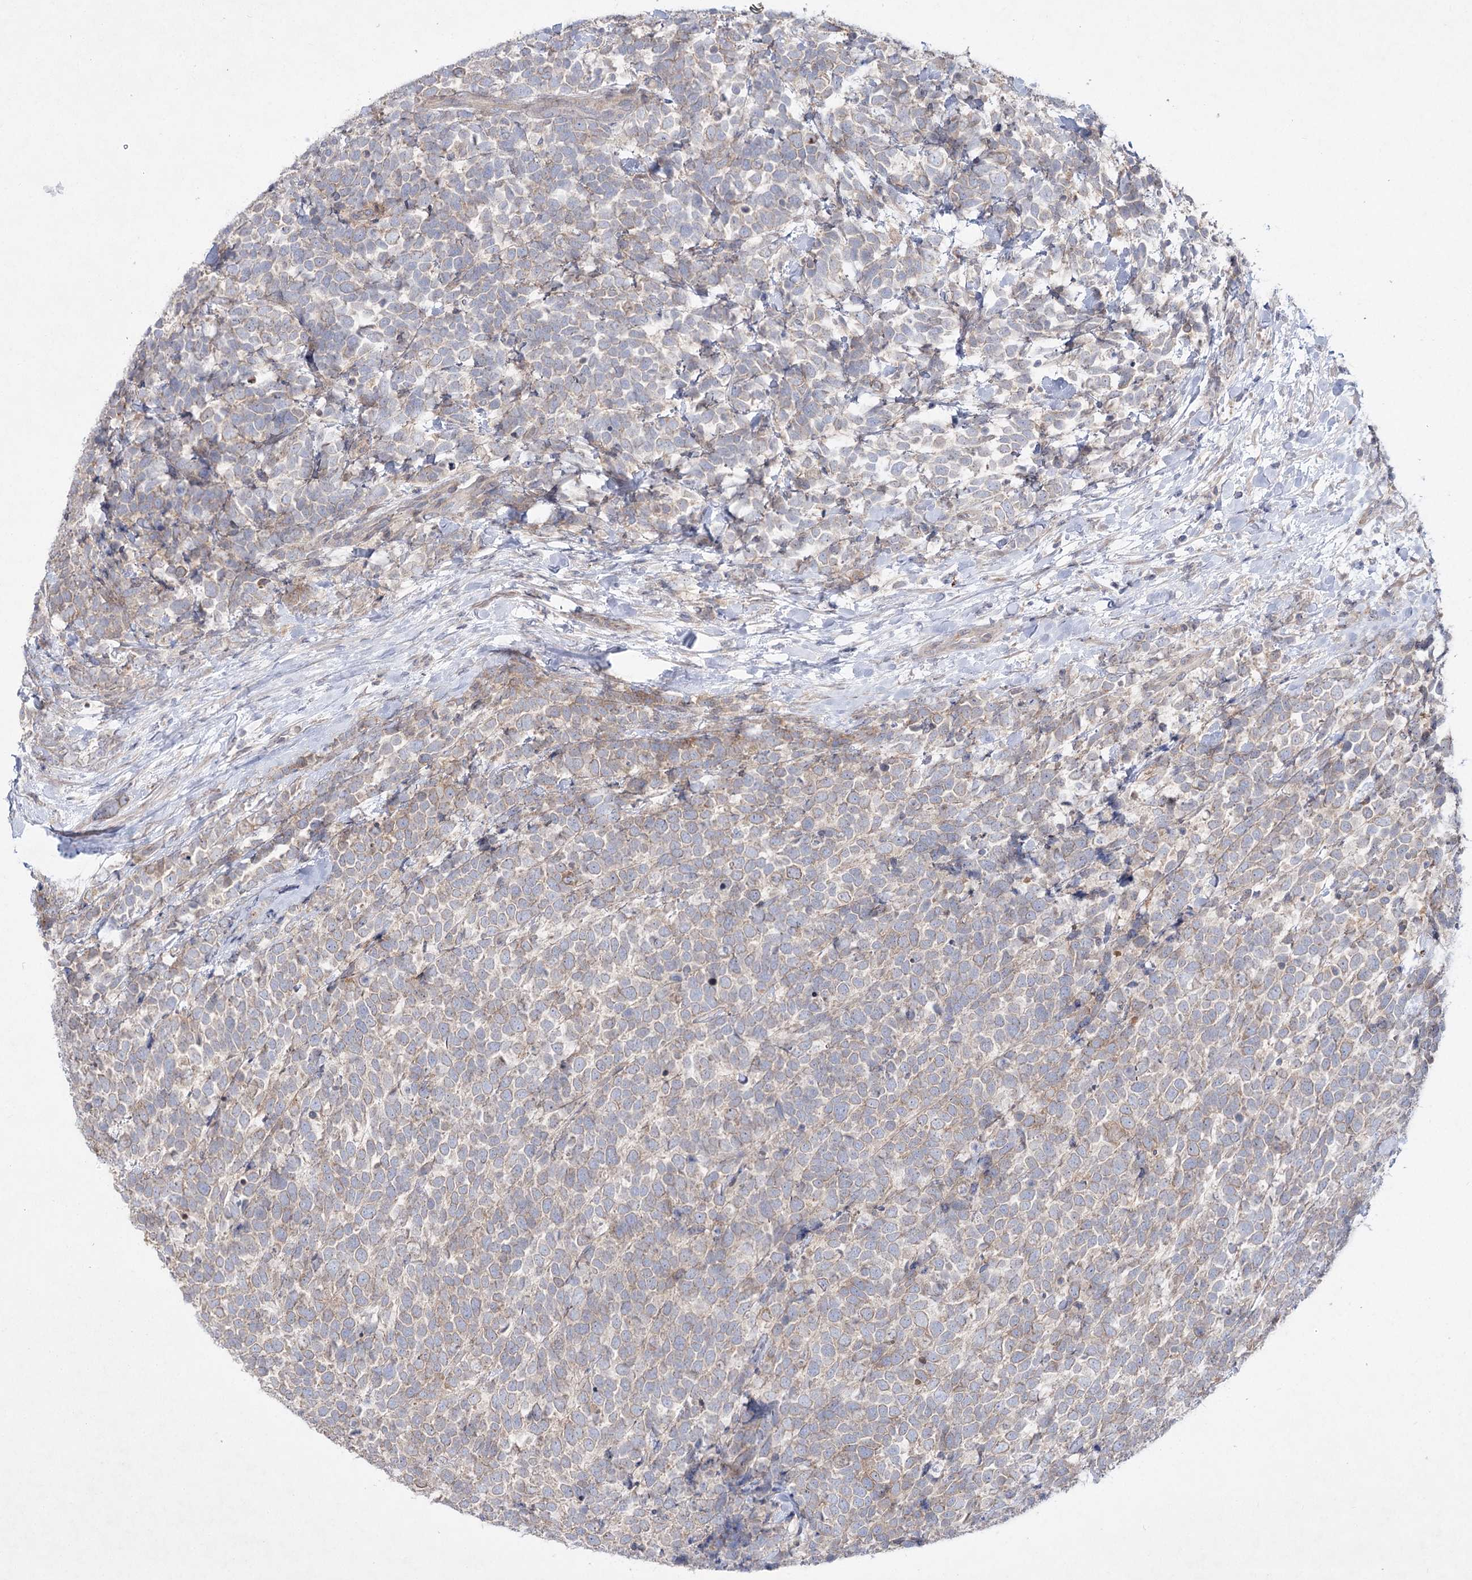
{"staining": {"intensity": "weak", "quantity": "25%-75%", "location": "cytoplasmic/membranous"}, "tissue": "urothelial cancer", "cell_type": "Tumor cells", "image_type": "cancer", "snomed": [{"axis": "morphology", "description": "Urothelial carcinoma, High grade"}, {"axis": "topography", "description": "Urinary bladder"}], "caption": "Immunohistochemical staining of human urothelial cancer shows low levels of weak cytoplasmic/membranous positivity in about 25%-75% of tumor cells.", "gene": "SH3BP5L", "patient": {"sex": "female", "age": 82}}